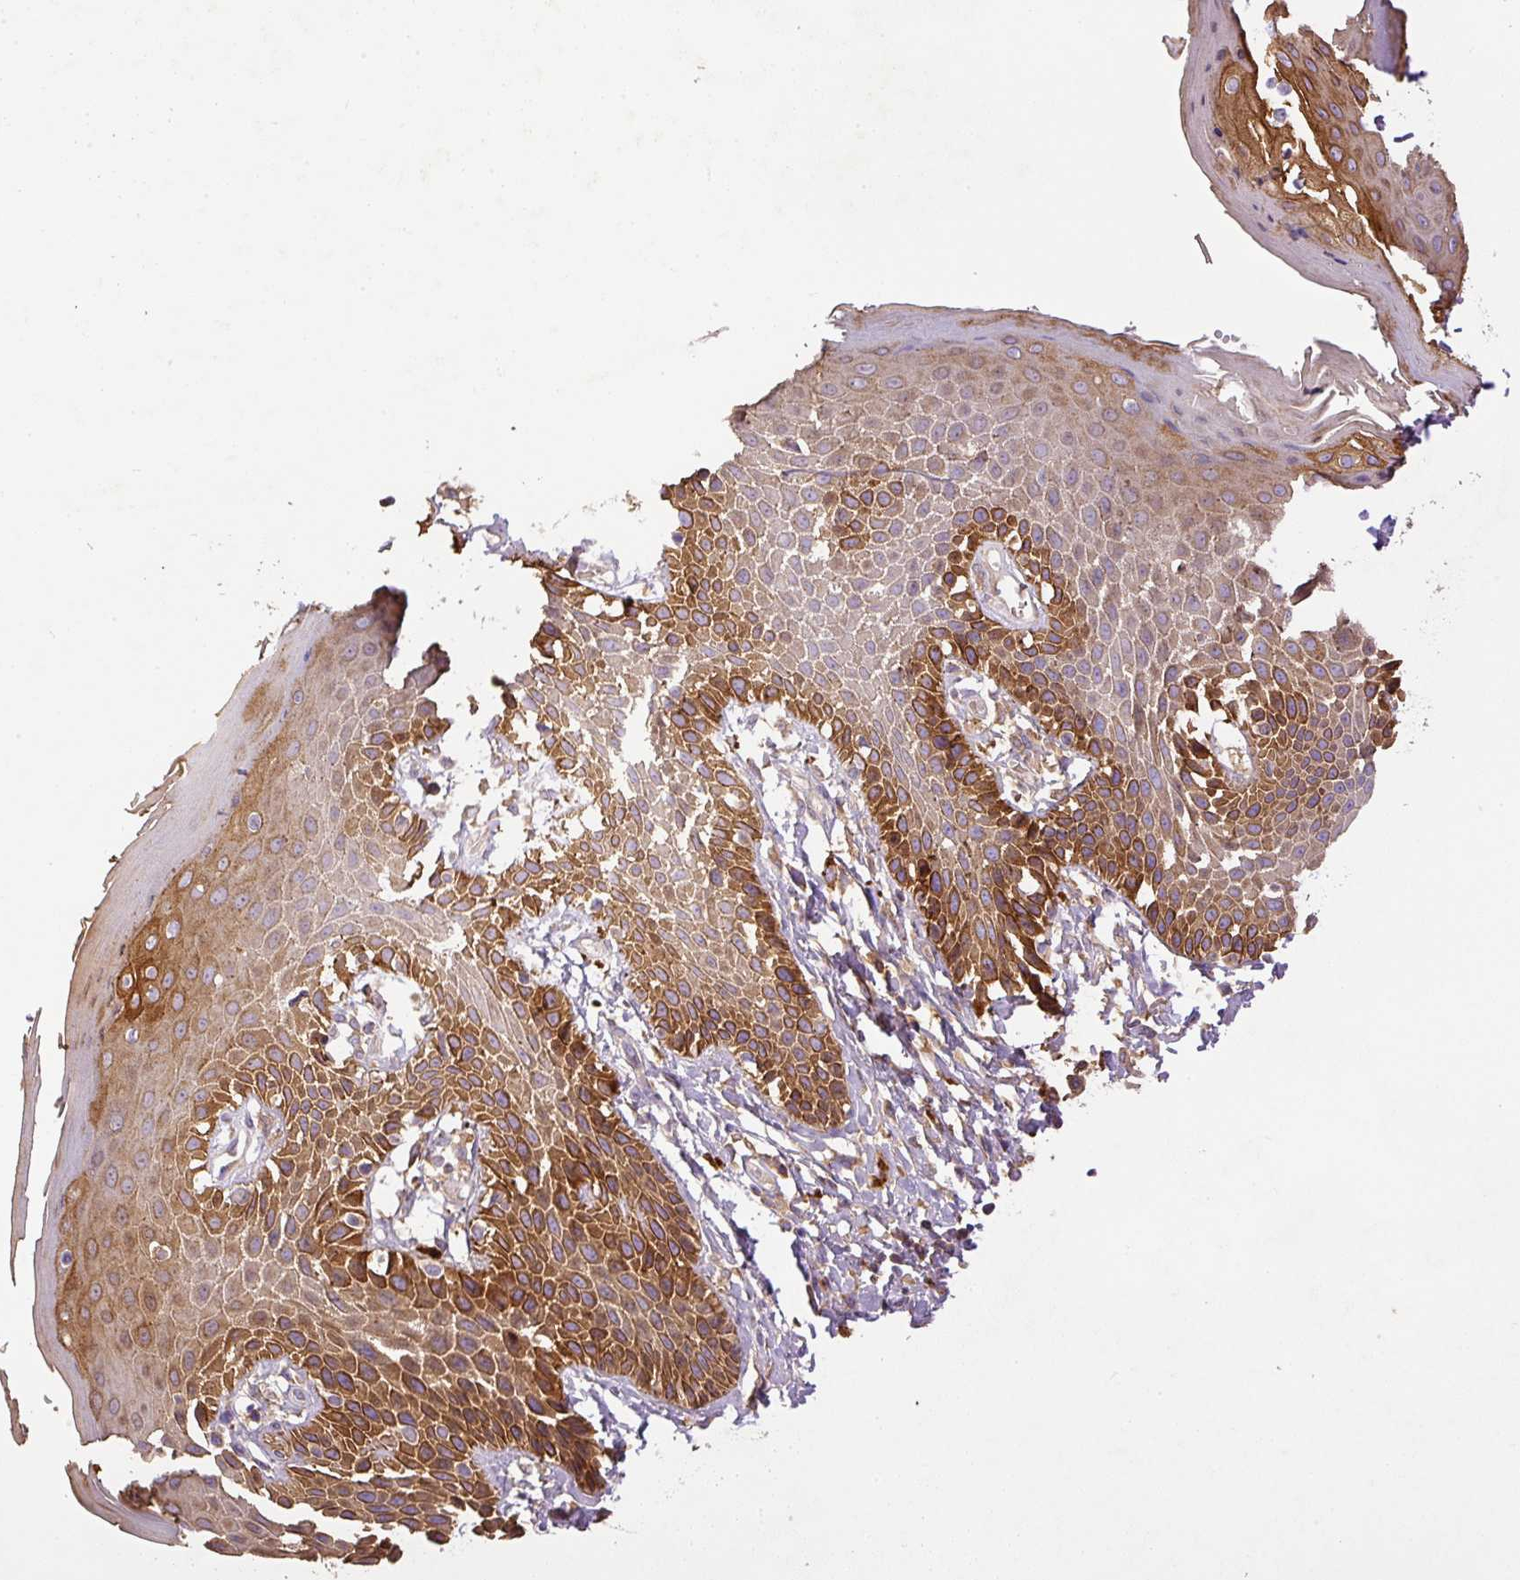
{"staining": {"intensity": "strong", "quantity": "25%-75%", "location": "cytoplasmic/membranous"}, "tissue": "skin", "cell_type": "Epidermal cells", "image_type": "normal", "snomed": [{"axis": "morphology", "description": "Normal tissue, NOS"}, {"axis": "topography", "description": "Peripheral nerve tissue"}], "caption": "A brown stain highlights strong cytoplasmic/membranous expression of a protein in epidermal cells of normal human skin. The staining was performed using DAB (3,3'-diaminobenzidine), with brown indicating positive protein expression. Nuclei are stained blue with hematoxylin.", "gene": "DAPK1", "patient": {"sex": "male", "age": 51}}